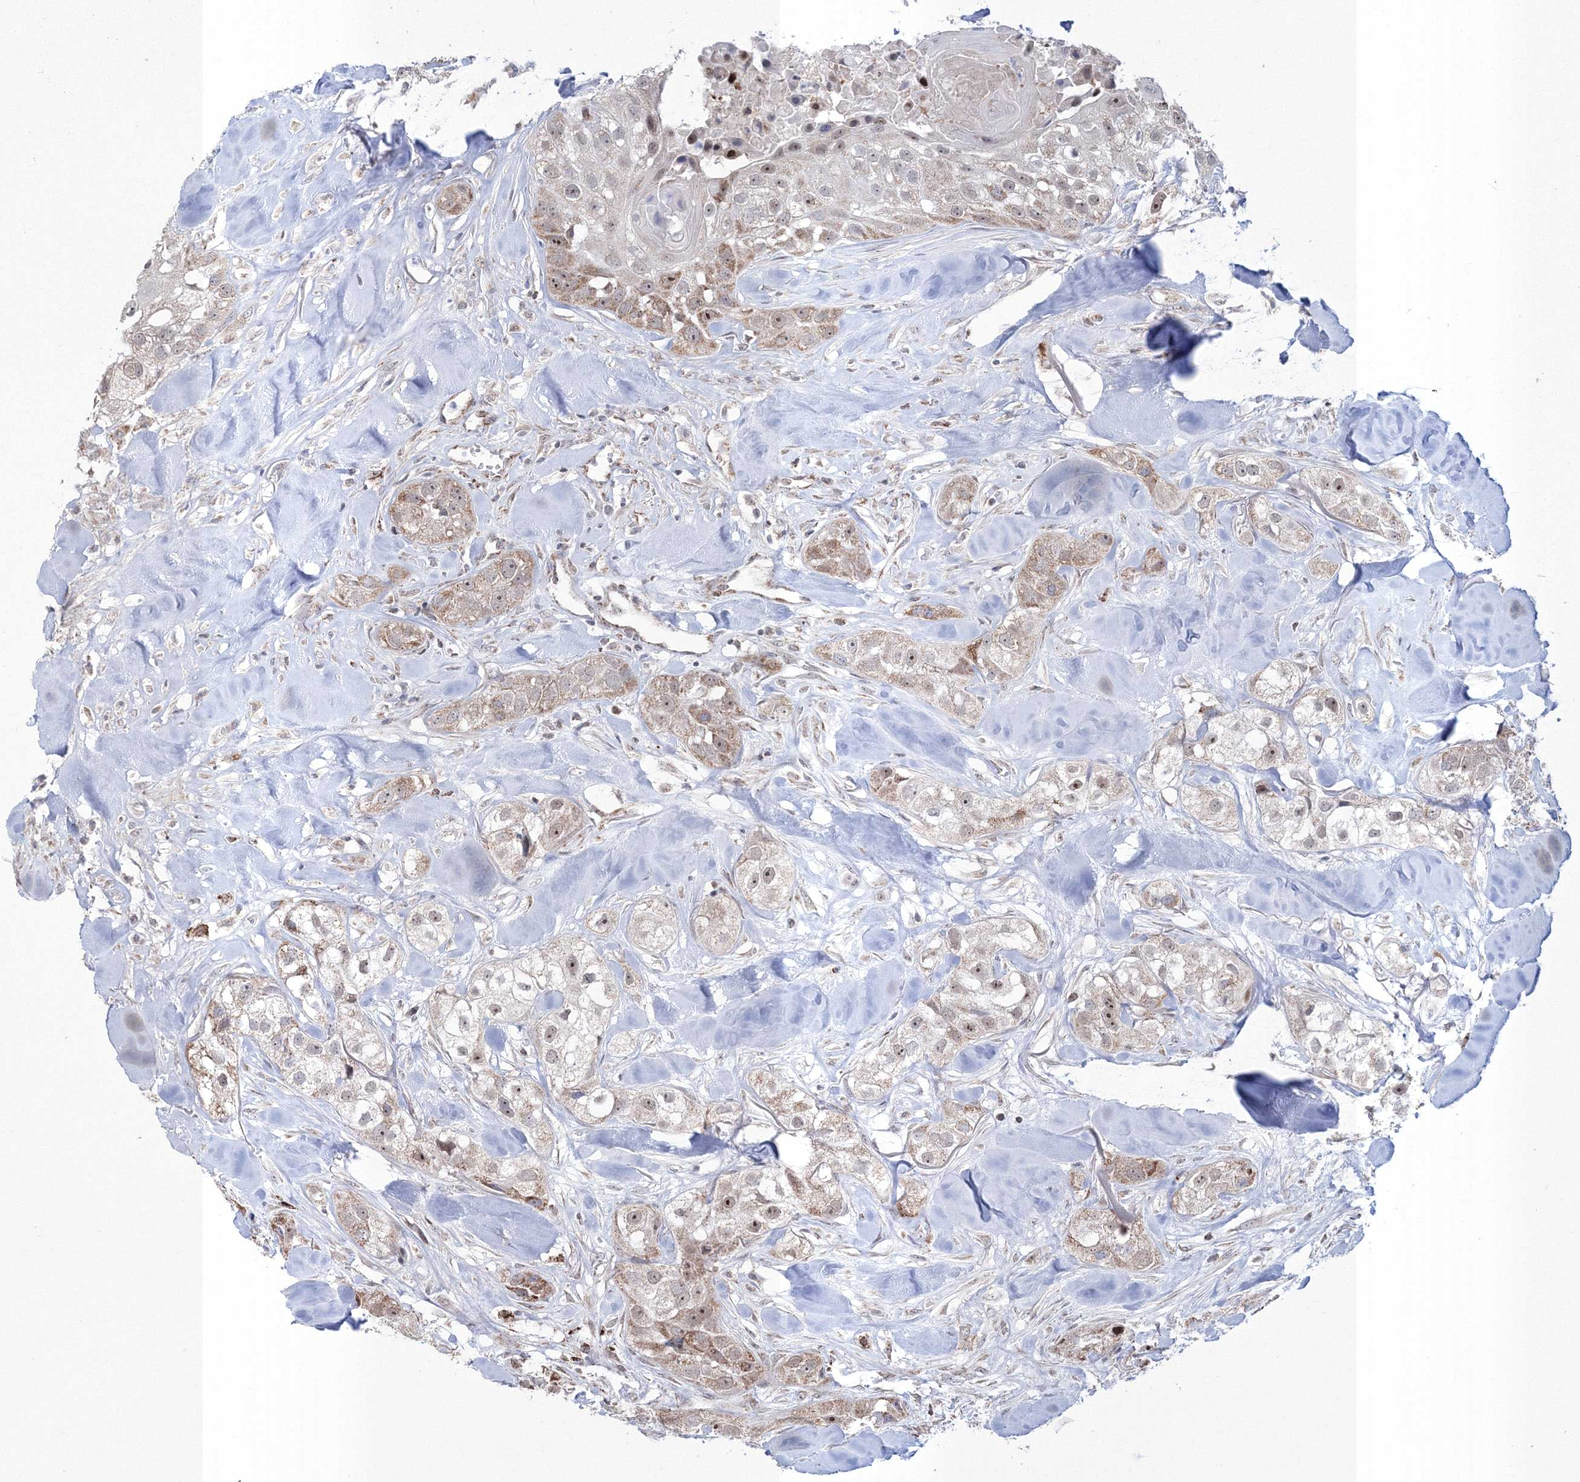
{"staining": {"intensity": "moderate", "quantity": ">75%", "location": "cytoplasmic/membranous,nuclear"}, "tissue": "head and neck cancer", "cell_type": "Tumor cells", "image_type": "cancer", "snomed": [{"axis": "morphology", "description": "Normal tissue, NOS"}, {"axis": "morphology", "description": "Squamous cell carcinoma, NOS"}, {"axis": "topography", "description": "Skeletal muscle"}, {"axis": "topography", "description": "Head-Neck"}], "caption": "The micrograph exhibits immunohistochemical staining of head and neck squamous cell carcinoma. There is moderate cytoplasmic/membranous and nuclear expression is appreciated in about >75% of tumor cells.", "gene": "GRSF1", "patient": {"sex": "male", "age": 51}}